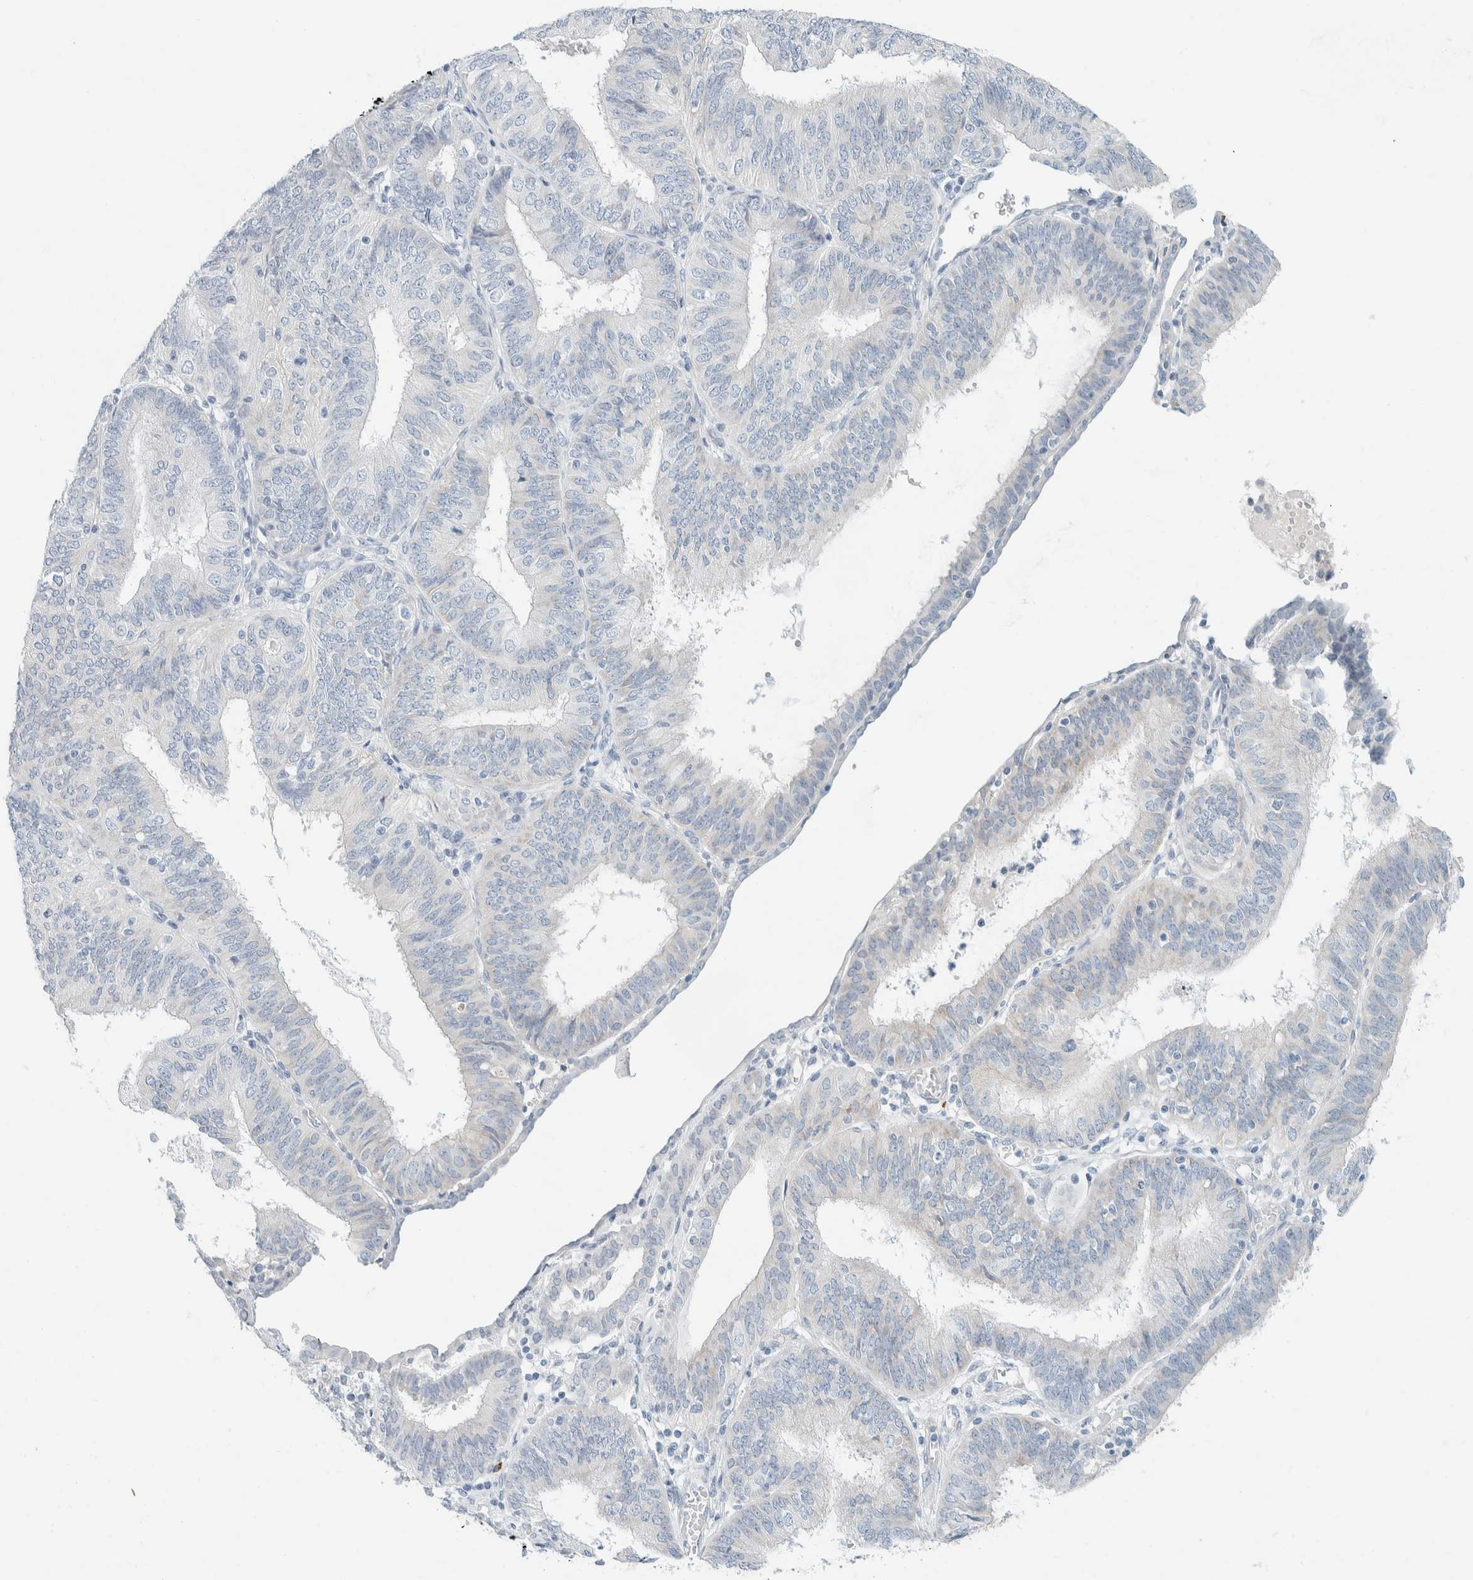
{"staining": {"intensity": "negative", "quantity": "none", "location": "none"}, "tissue": "endometrial cancer", "cell_type": "Tumor cells", "image_type": "cancer", "snomed": [{"axis": "morphology", "description": "Adenocarcinoma, NOS"}, {"axis": "topography", "description": "Endometrium"}], "caption": "Image shows no significant protein expression in tumor cells of adenocarcinoma (endometrial).", "gene": "ARHGAP27", "patient": {"sex": "female", "age": 58}}